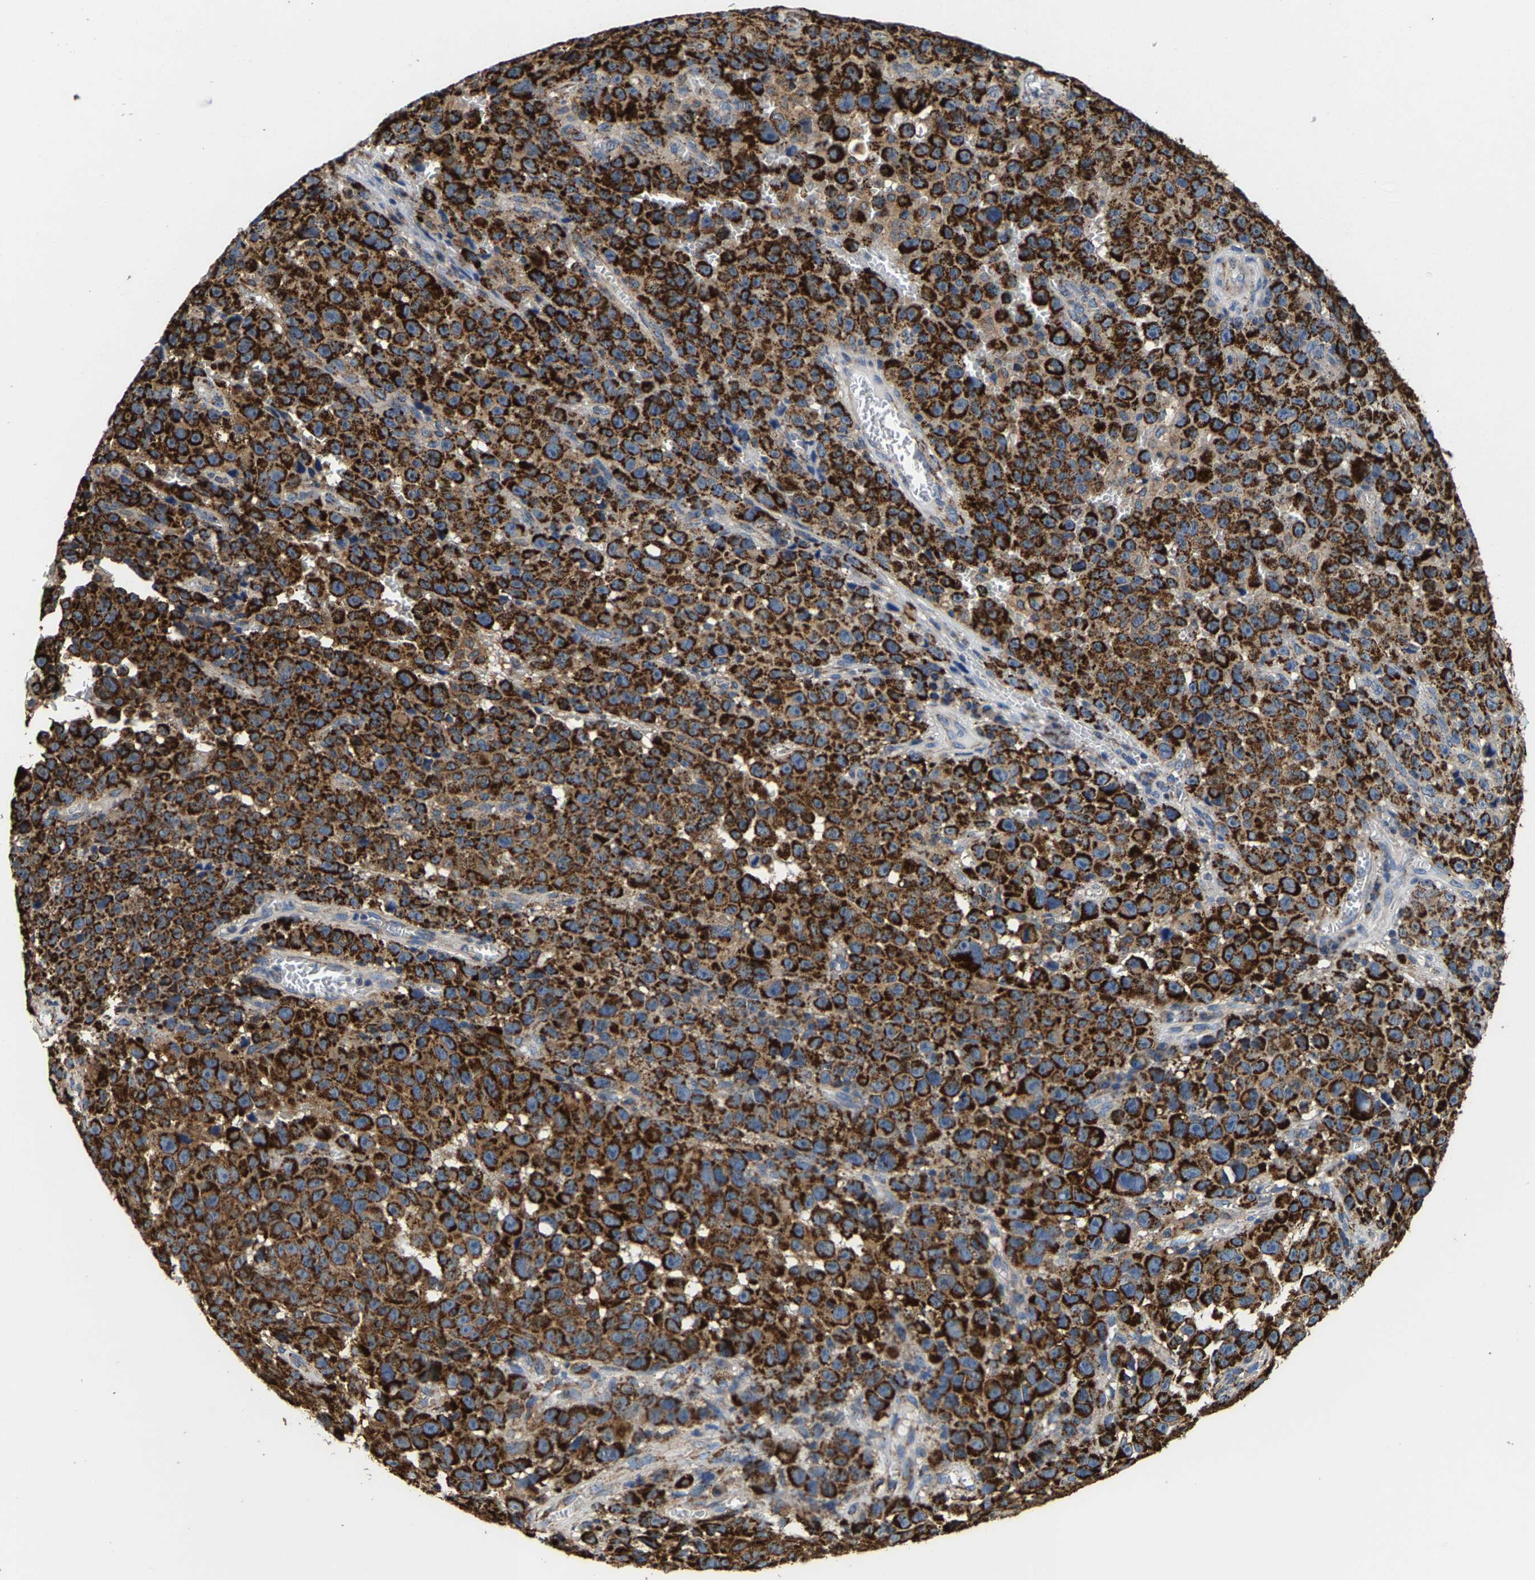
{"staining": {"intensity": "strong", "quantity": ">75%", "location": "cytoplasmic/membranous"}, "tissue": "melanoma", "cell_type": "Tumor cells", "image_type": "cancer", "snomed": [{"axis": "morphology", "description": "Malignant melanoma, NOS"}, {"axis": "topography", "description": "Skin"}], "caption": "Strong cytoplasmic/membranous protein expression is appreciated in about >75% of tumor cells in melanoma.", "gene": "SHMT2", "patient": {"sex": "female", "age": 82}}